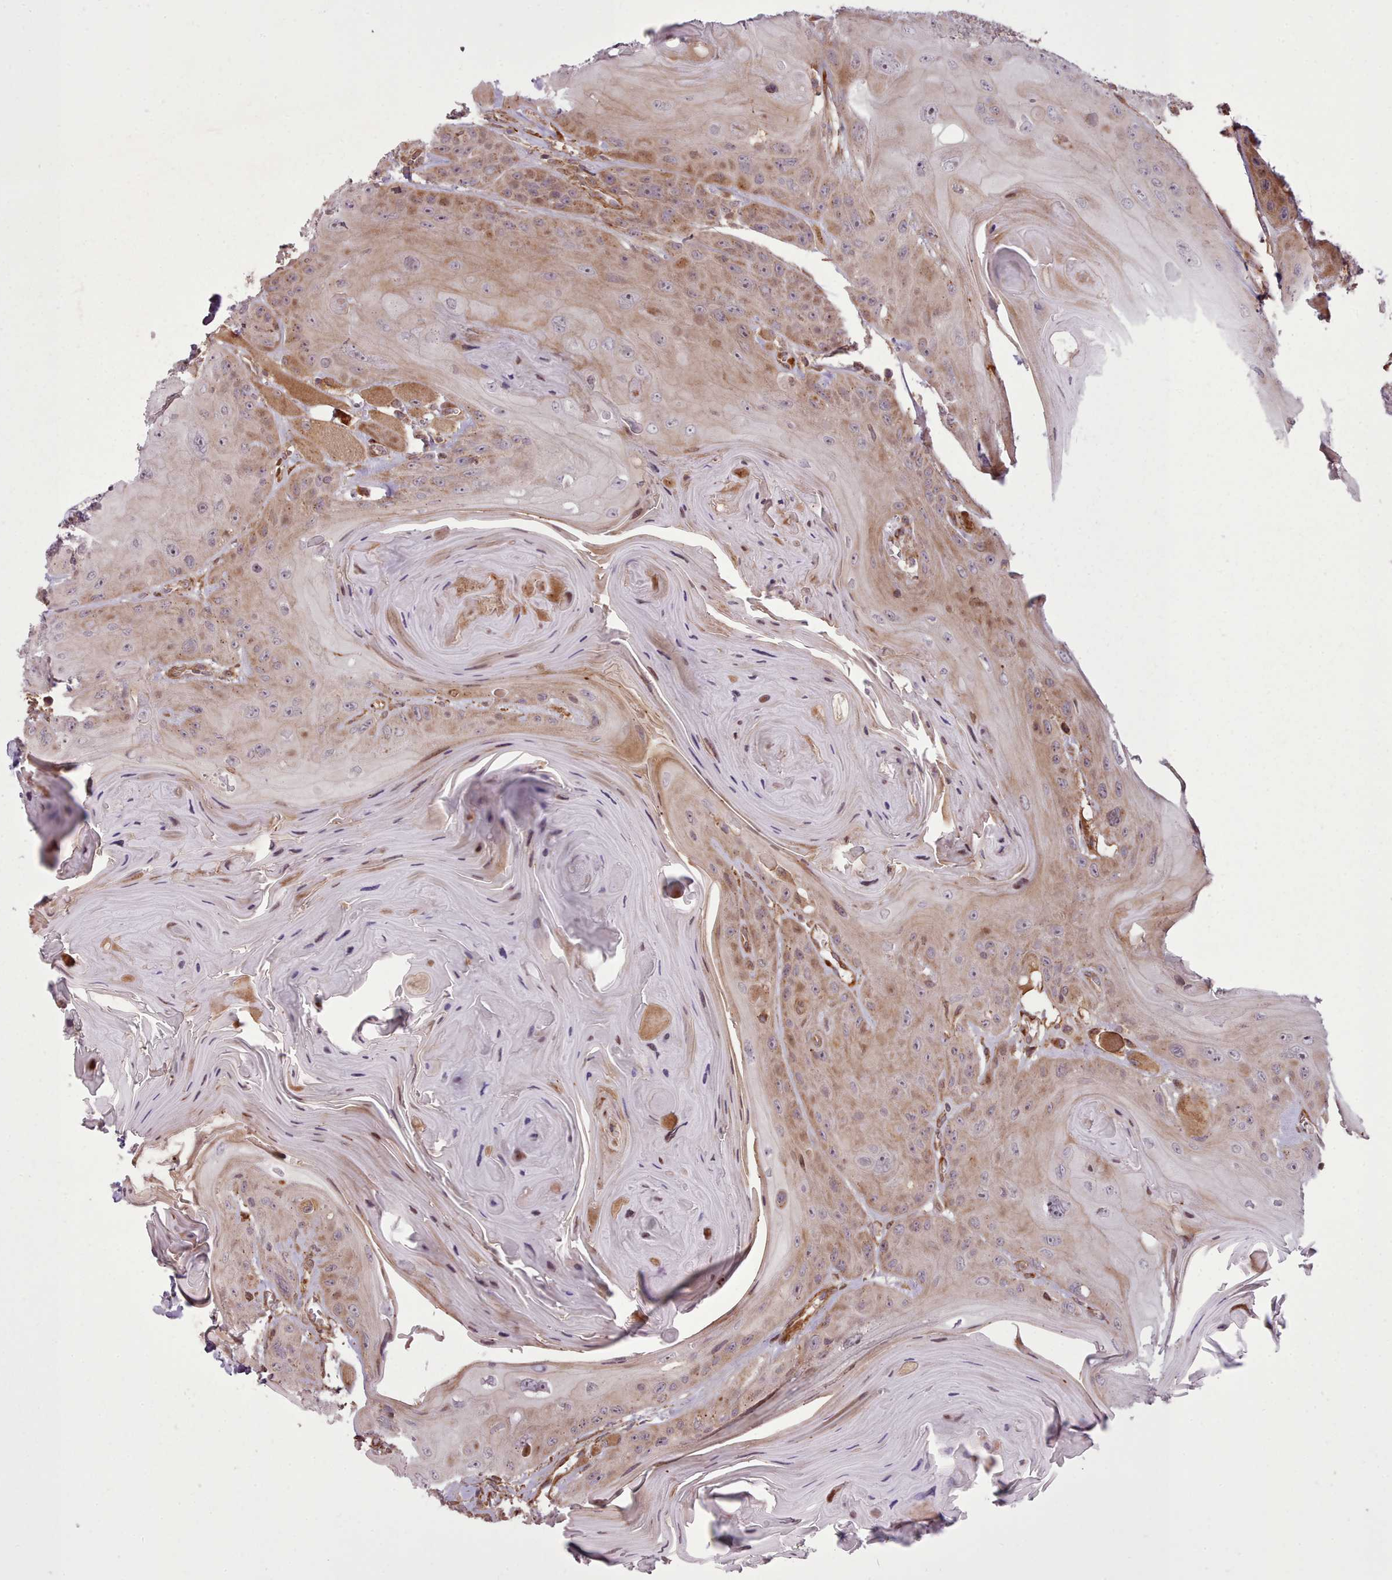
{"staining": {"intensity": "moderate", "quantity": "<25%", "location": "cytoplasmic/membranous"}, "tissue": "head and neck cancer", "cell_type": "Tumor cells", "image_type": "cancer", "snomed": [{"axis": "morphology", "description": "Squamous cell carcinoma, NOS"}, {"axis": "topography", "description": "Head-Neck"}], "caption": "Tumor cells demonstrate low levels of moderate cytoplasmic/membranous positivity in approximately <25% of cells in human head and neck cancer.", "gene": "NLRP7", "patient": {"sex": "female", "age": 59}}